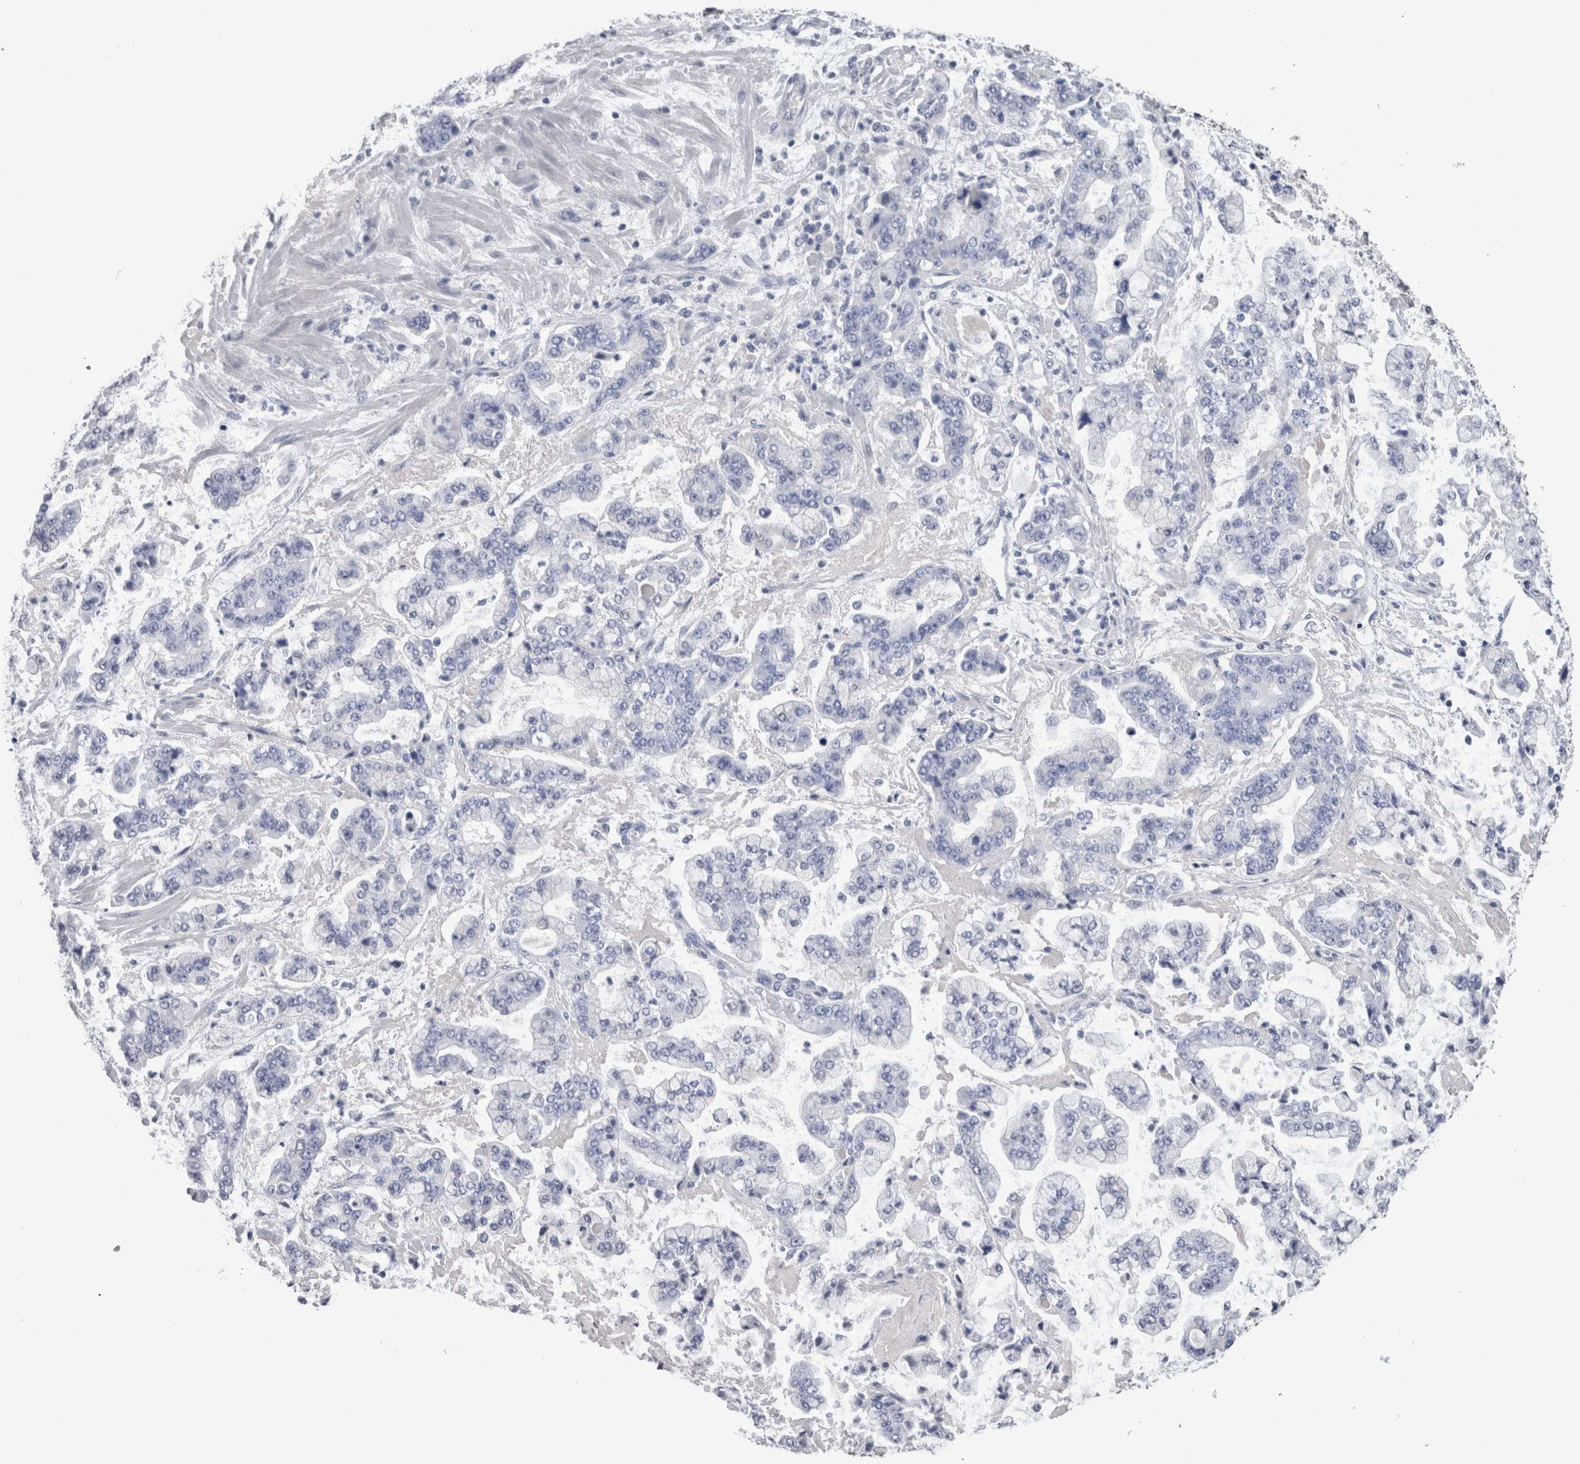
{"staining": {"intensity": "negative", "quantity": "none", "location": "none"}, "tissue": "stomach cancer", "cell_type": "Tumor cells", "image_type": "cancer", "snomed": [{"axis": "morphology", "description": "Adenocarcinoma, NOS"}, {"axis": "topography", "description": "Stomach"}], "caption": "Tumor cells show no significant staining in stomach cancer (adenocarcinoma). The staining is performed using DAB brown chromogen with nuclei counter-stained in using hematoxylin.", "gene": "CA8", "patient": {"sex": "male", "age": 76}}